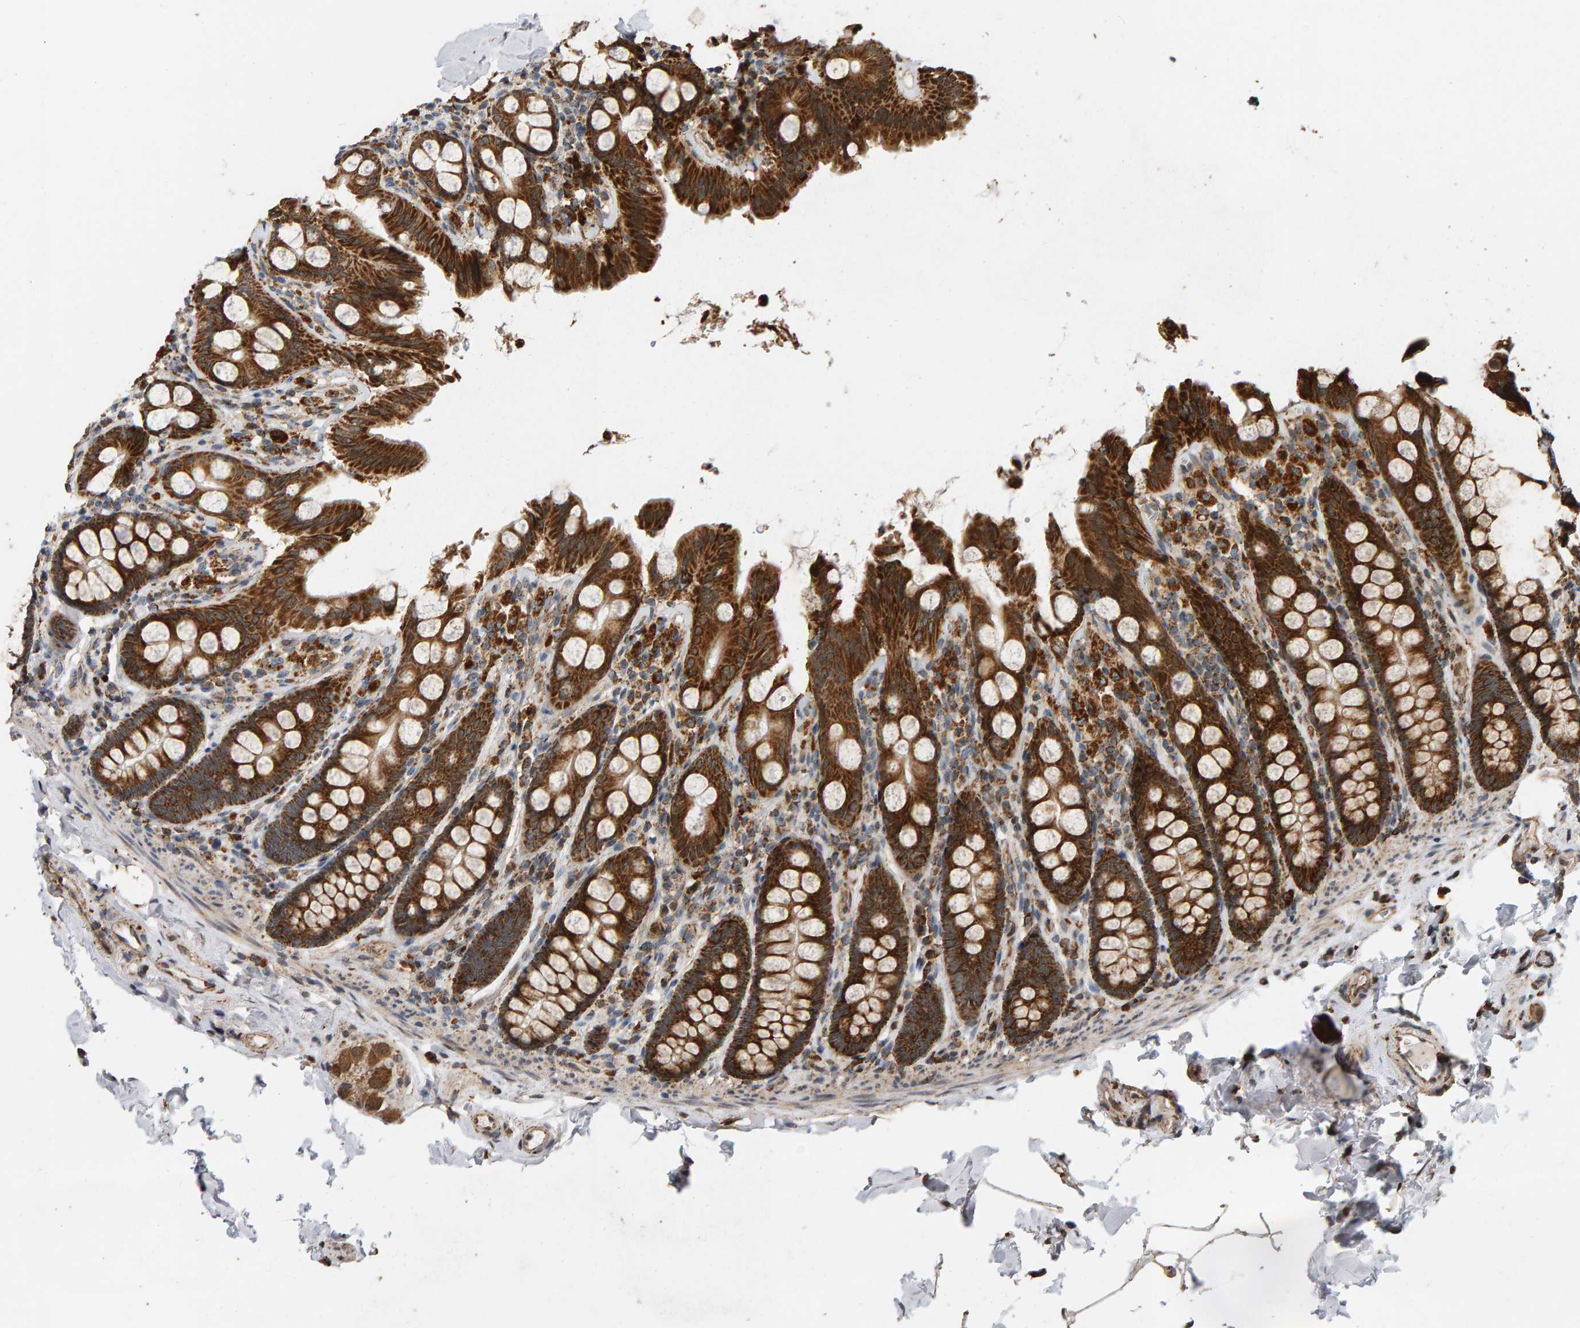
{"staining": {"intensity": "moderate", "quantity": ">75%", "location": "cytoplasmic/membranous"}, "tissue": "colon", "cell_type": "Endothelial cells", "image_type": "normal", "snomed": [{"axis": "morphology", "description": "Normal tissue, NOS"}, {"axis": "topography", "description": "Colon"}, {"axis": "topography", "description": "Peripheral nerve tissue"}], "caption": "This is a photomicrograph of IHC staining of normal colon, which shows moderate expression in the cytoplasmic/membranous of endothelial cells.", "gene": "GSTK1", "patient": {"sex": "female", "age": 61}}